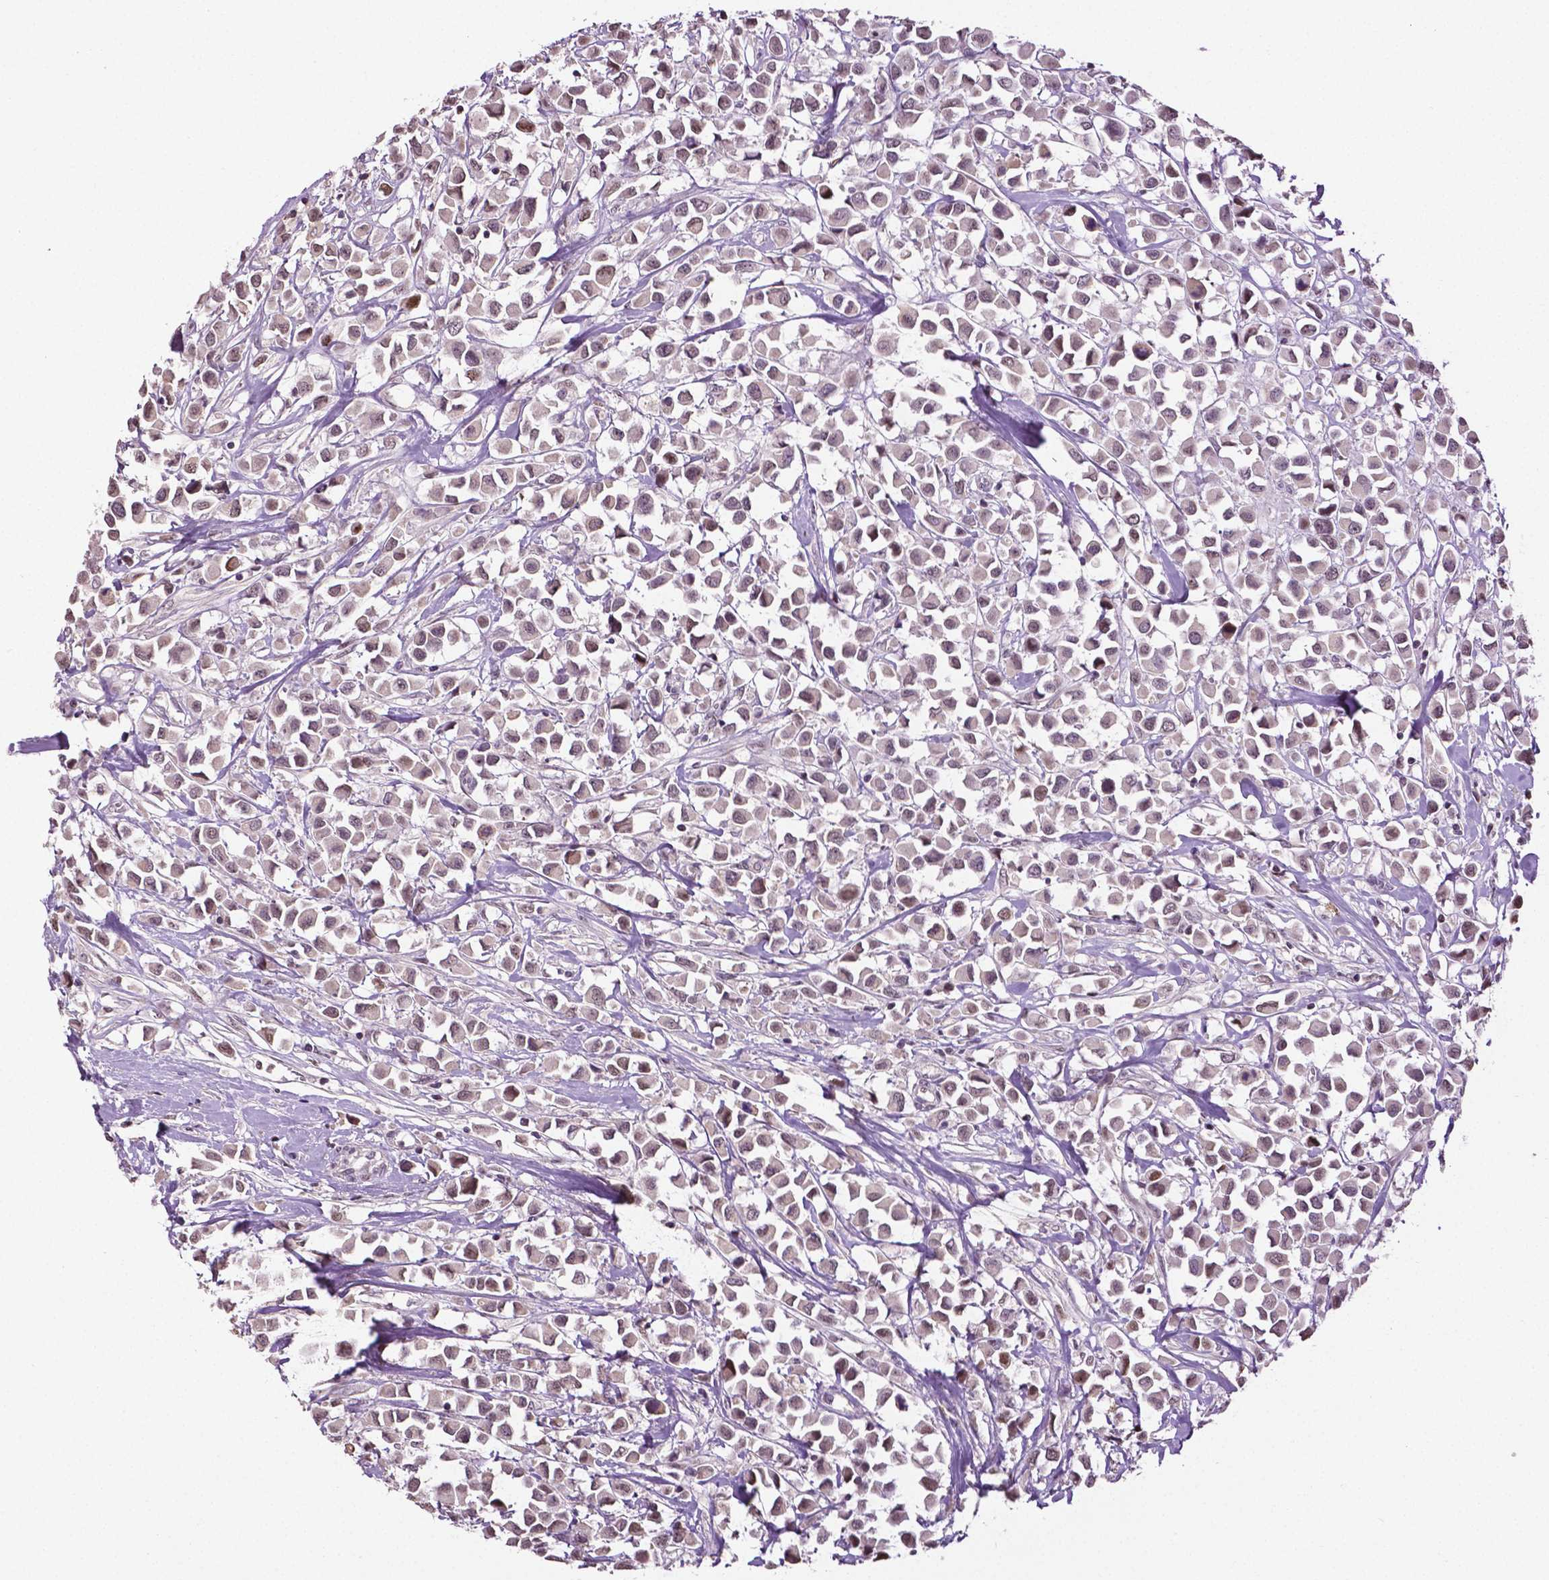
{"staining": {"intensity": "weak", "quantity": "25%-75%", "location": "nuclear"}, "tissue": "breast cancer", "cell_type": "Tumor cells", "image_type": "cancer", "snomed": [{"axis": "morphology", "description": "Duct carcinoma"}, {"axis": "topography", "description": "Breast"}], "caption": "Immunohistochemistry (IHC) histopathology image of neoplastic tissue: human breast cancer stained using immunohistochemistry (IHC) shows low levels of weak protein expression localized specifically in the nuclear of tumor cells, appearing as a nuclear brown color.", "gene": "DLX5", "patient": {"sex": "female", "age": 61}}